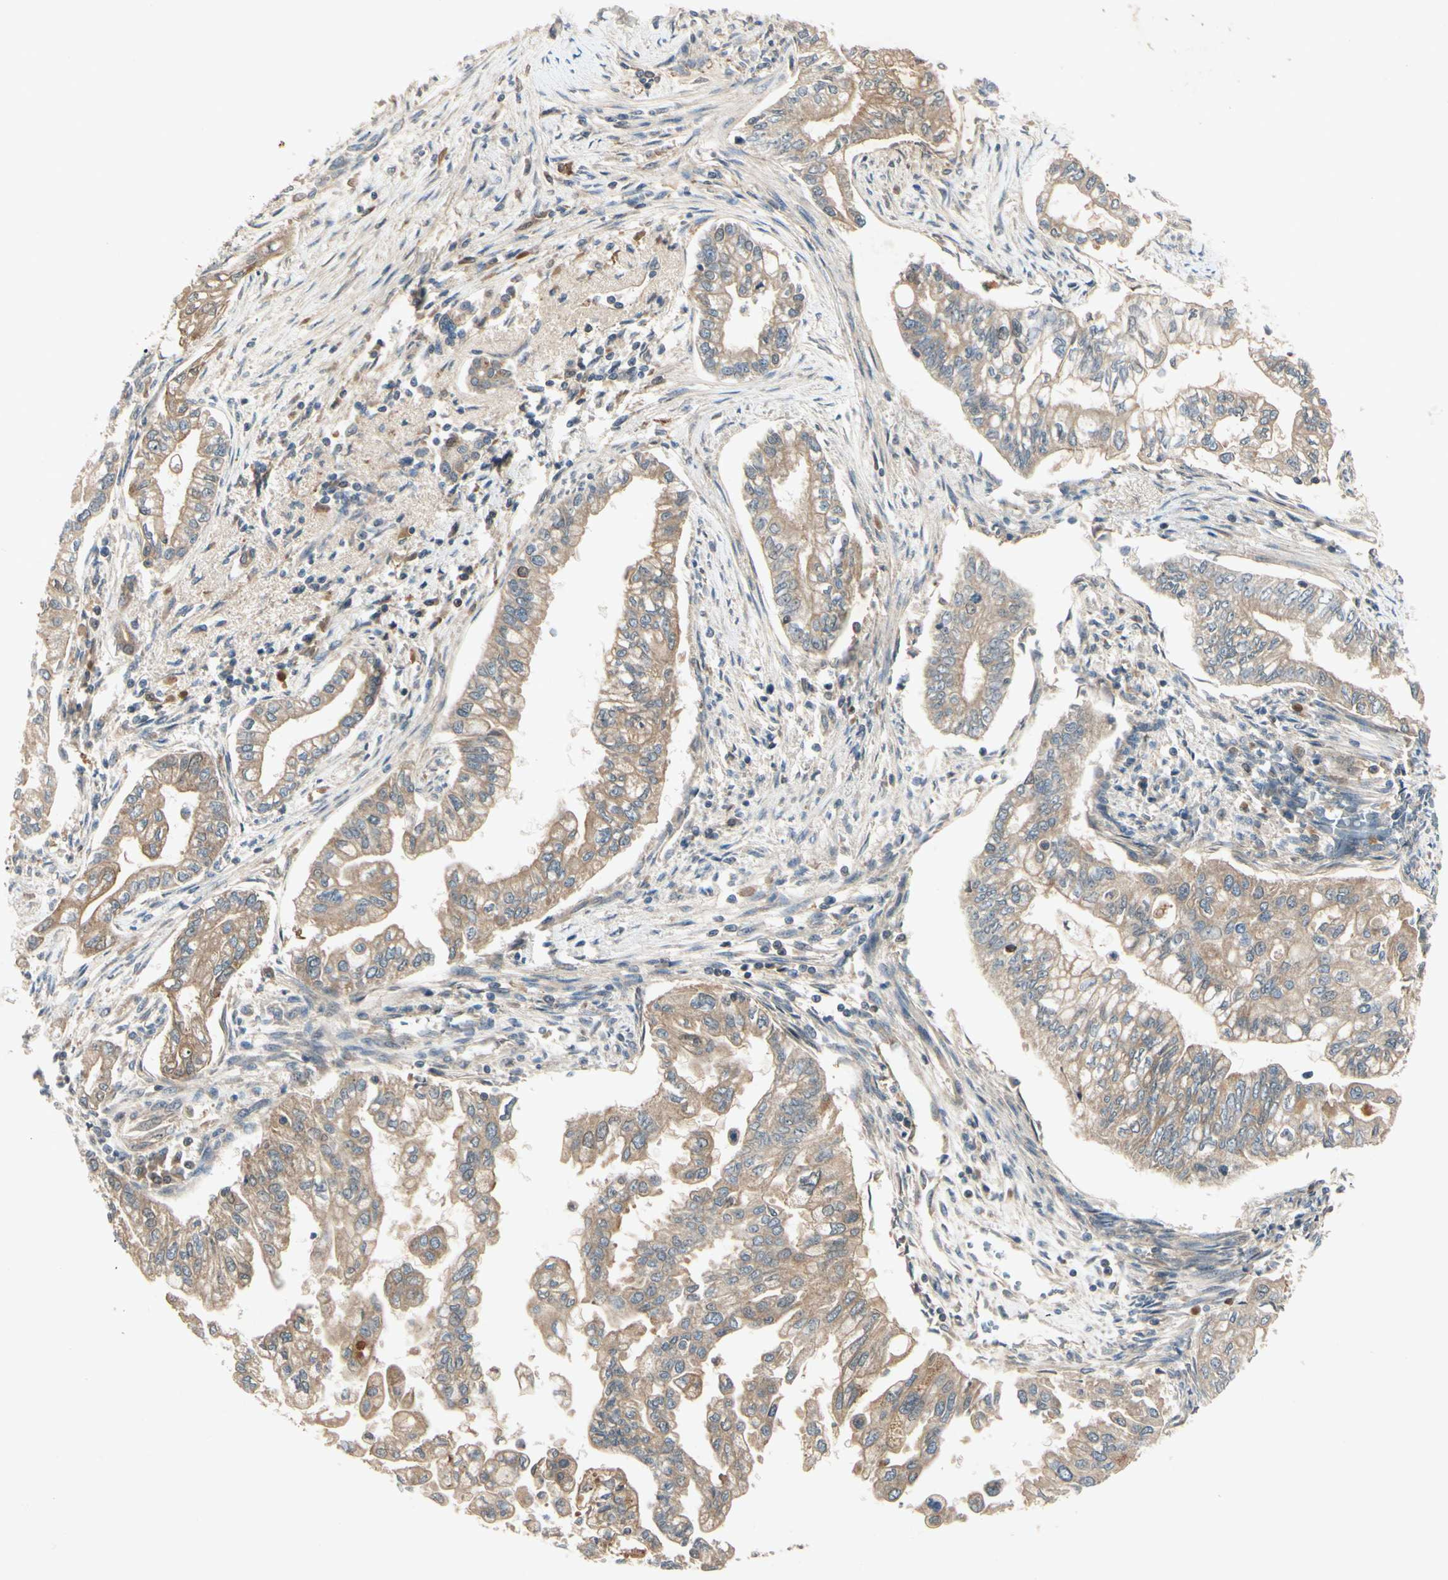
{"staining": {"intensity": "moderate", "quantity": ">75%", "location": "cytoplasmic/membranous"}, "tissue": "pancreatic cancer", "cell_type": "Tumor cells", "image_type": "cancer", "snomed": [{"axis": "morphology", "description": "Normal tissue, NOS"}, {"axis": "topography", "description": "Pancreas"}], "caption": "Pancreatic cancer stained for a protein displays moderate cytoplasmic/membranous positivity in tumor cells.", "gene": "RNF14", "patient": {"sex": "male", "age": 42}}